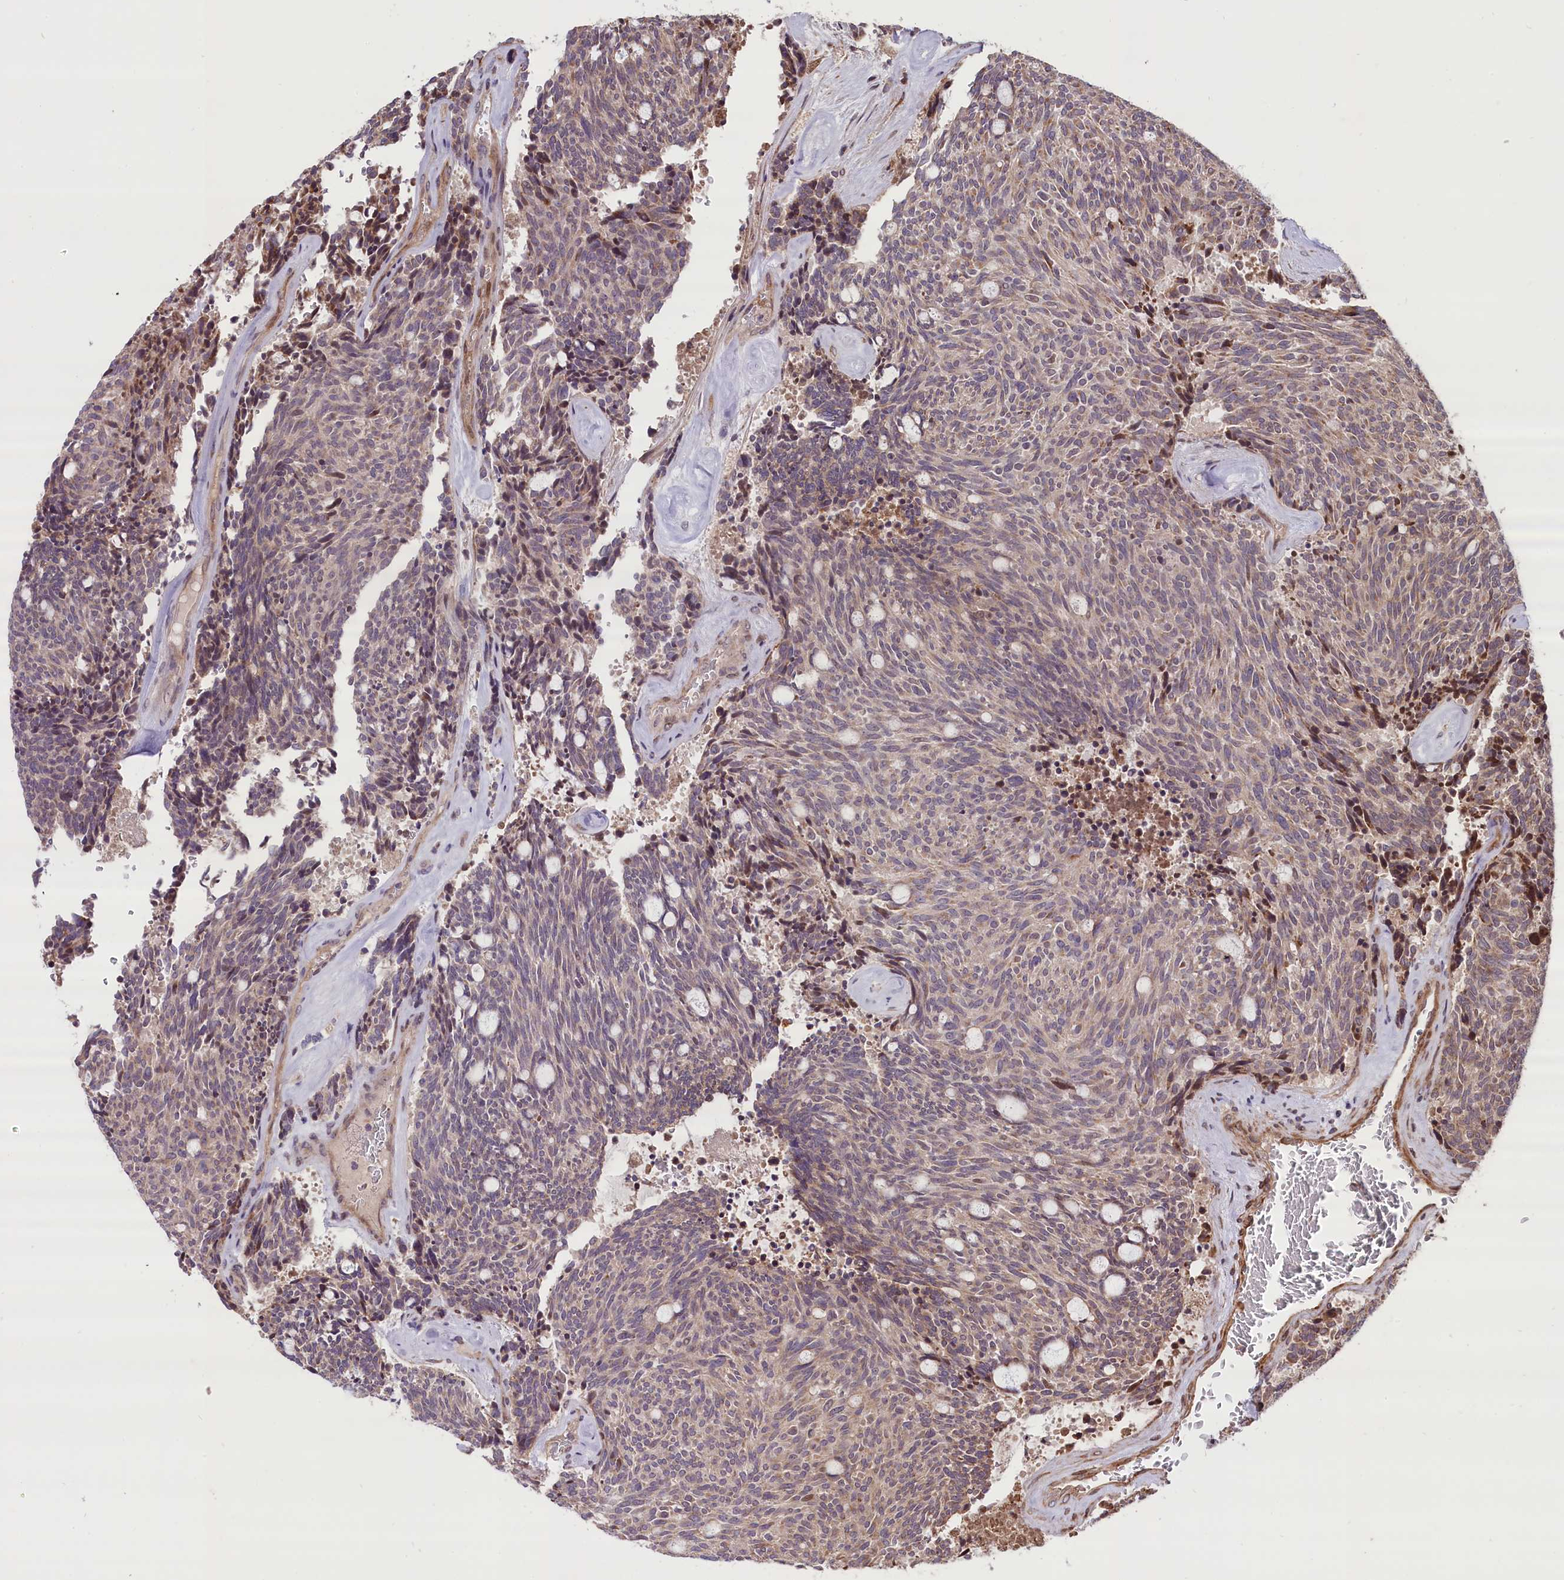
{"staining": {"intensity": "weak", "quantity": "25%-75%", "location": "cytoplasmic/membranous"}, "tissue": "carcinoid", "cell_type": "Tumor cells", "image_type": "cancer", "snomed": [{"axis": "morphology", "description": "Carcinoid, malignant, NOS"}, {"axis": "topography", "description": "Pancreas"}], "caption": "Approximately 25%-75% of tumor cells in human carcinoid reveal weak cytoplasmic/membranous protein staining as visualized by brown immunohistochemical staining.", "gene": "HDAC5", "patient": {"sex": "female", "age": 54}}